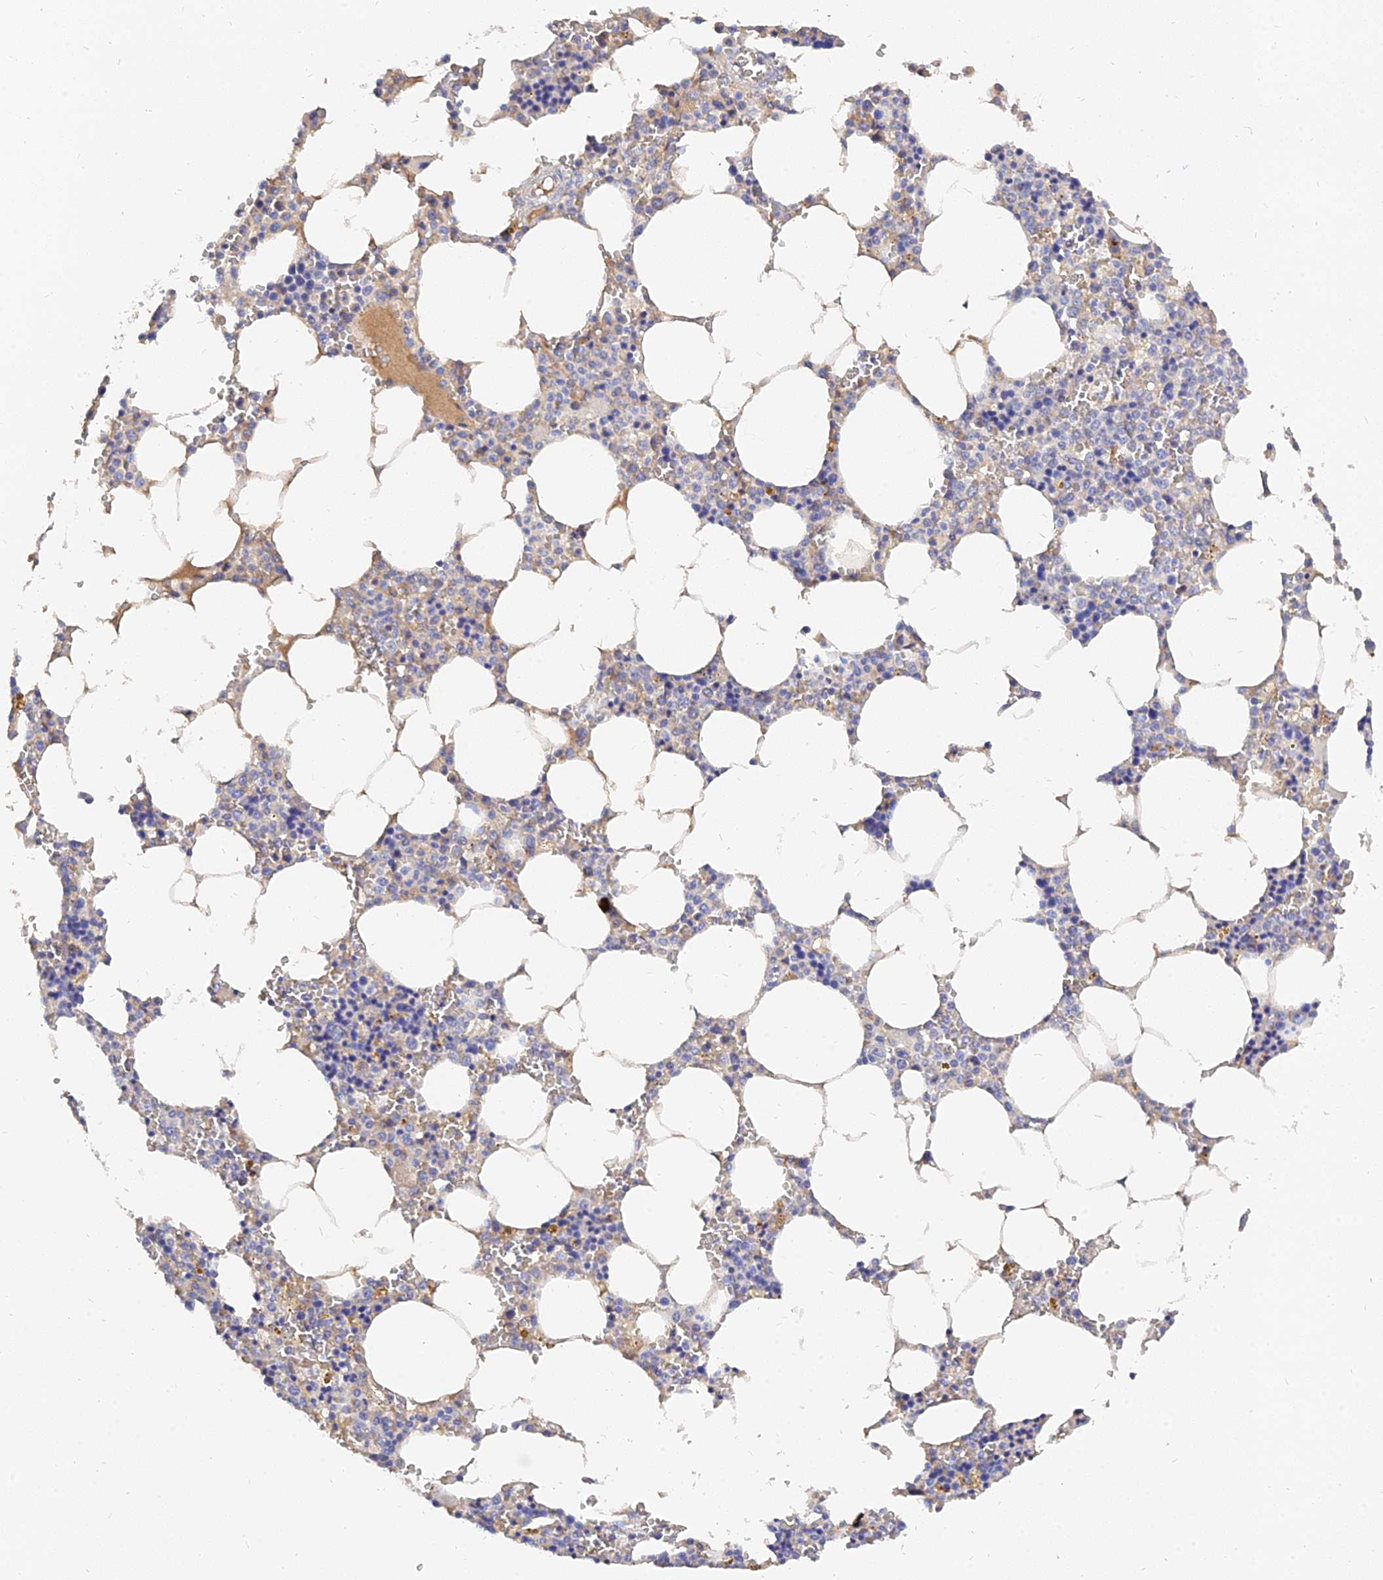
{"staining": {"intensity": "negative", "quantity": "none", "location": "none"}, "tissue": "bone marrow", "cell_type": "Hematopoietic cells", "image_type": "normal", "snomed": [{"axis": "morphology", "description": "Normal tissue, NOS"}, {"axis": "topography", "description": "Bone marrow"}], "caption": "High power microscopy histopathology image of an immunohistochemistry (IHC) histopathology image of normal bone marrow, revealing no significant staining in hematopoietic cells.", "gene": "MRPL35", "patient": {"sex": "male", "age": 70}}